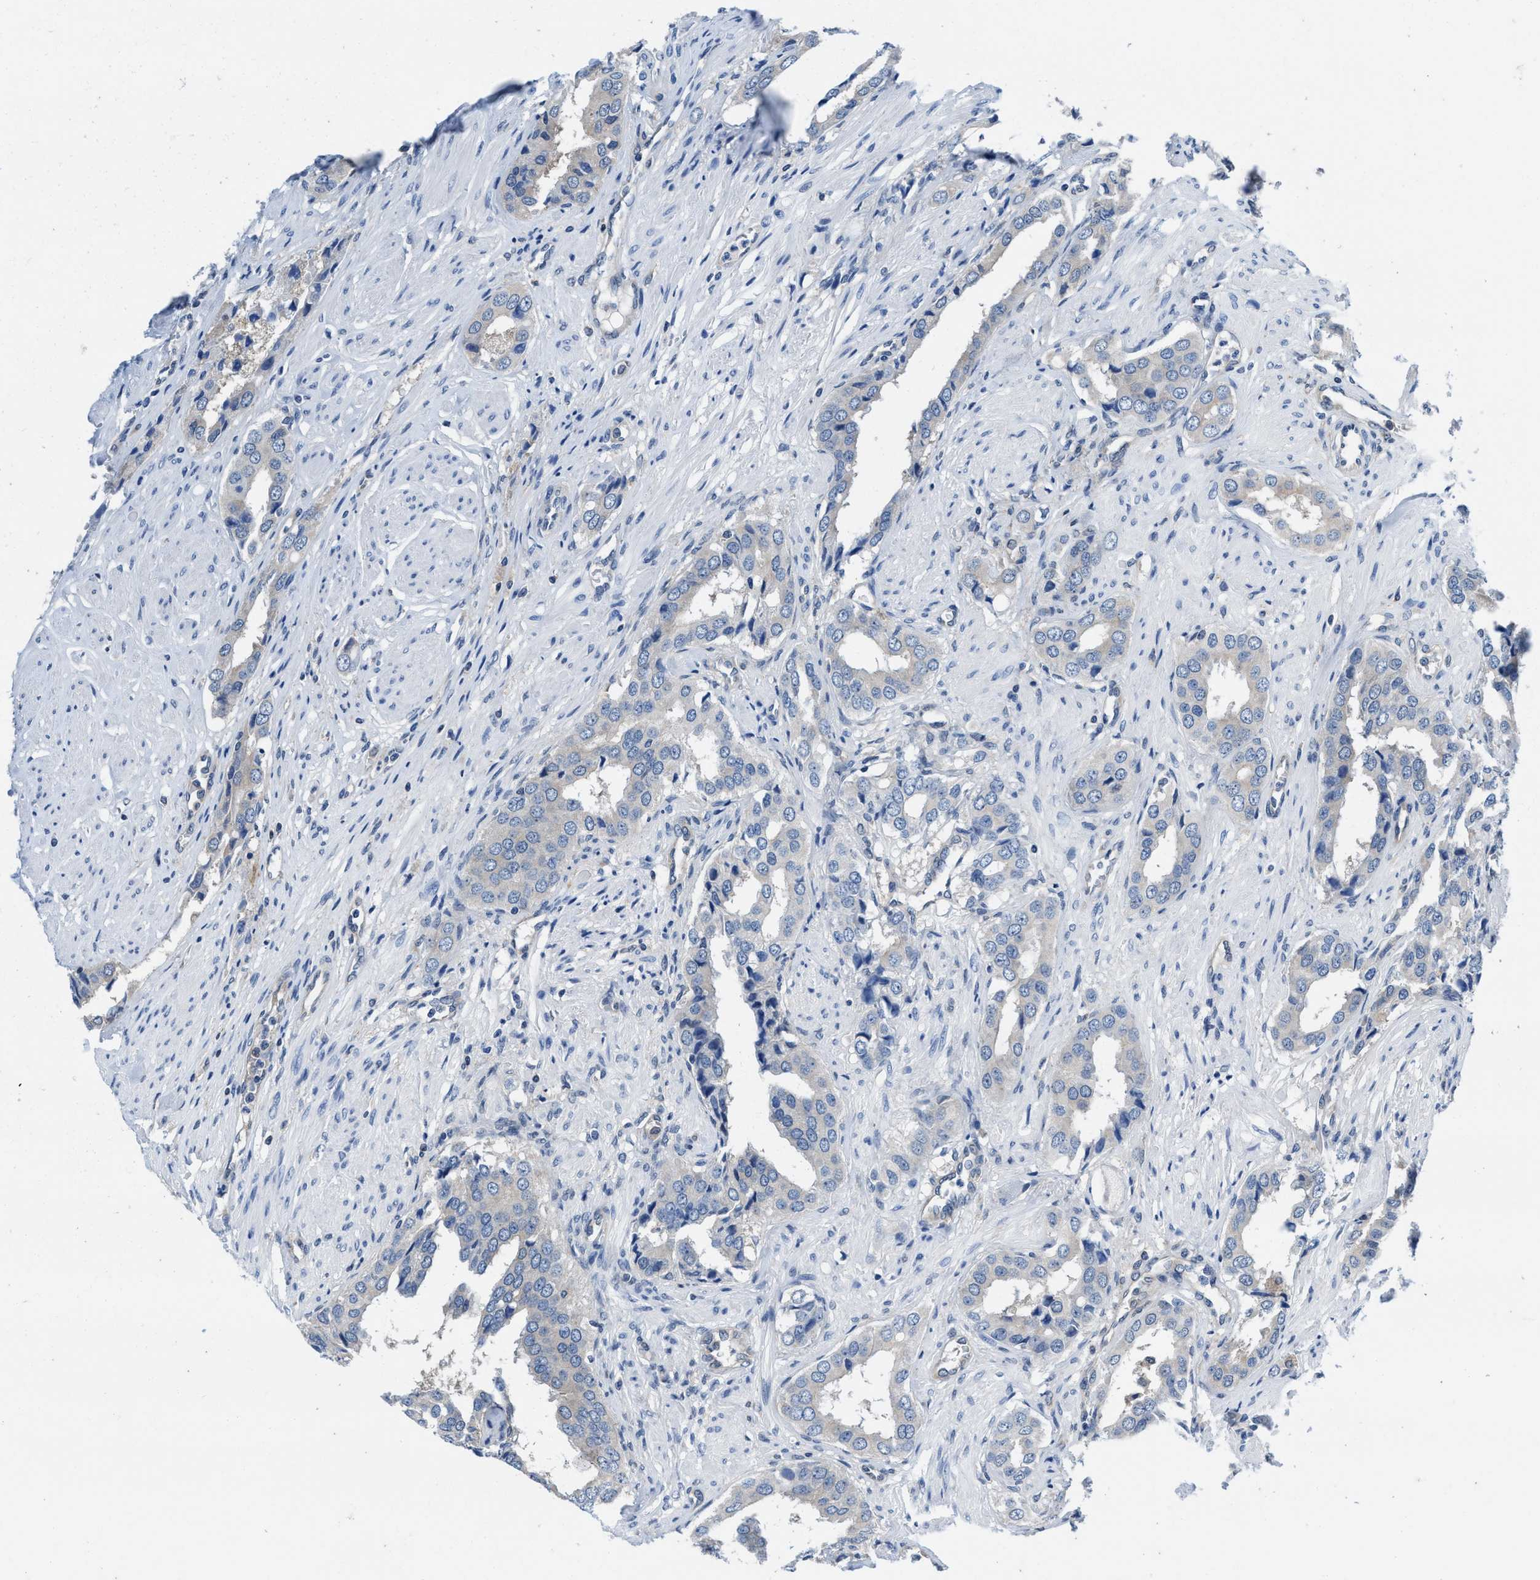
{"staining": {"intensity": "negative", "quantity": "none", "location": "none"}, "tissue": "prostate cancer", "cell_type": "Tumor cells", "image_type": "cancer", "snomed": [{"axis": "morphology", "description": "Adenocarcinoma, High grade"}, {"axis": "topography", "description": "Prostate"}], "caption": "DAB (3,3'-diaminobenzidine) immunohistochemical staining of human prostate adenocarcinoma (high-grade) exhibits no significant expression in tumor cells.", "gene": "NUDT5", "patient": {"sex": "male", "age": 52}}